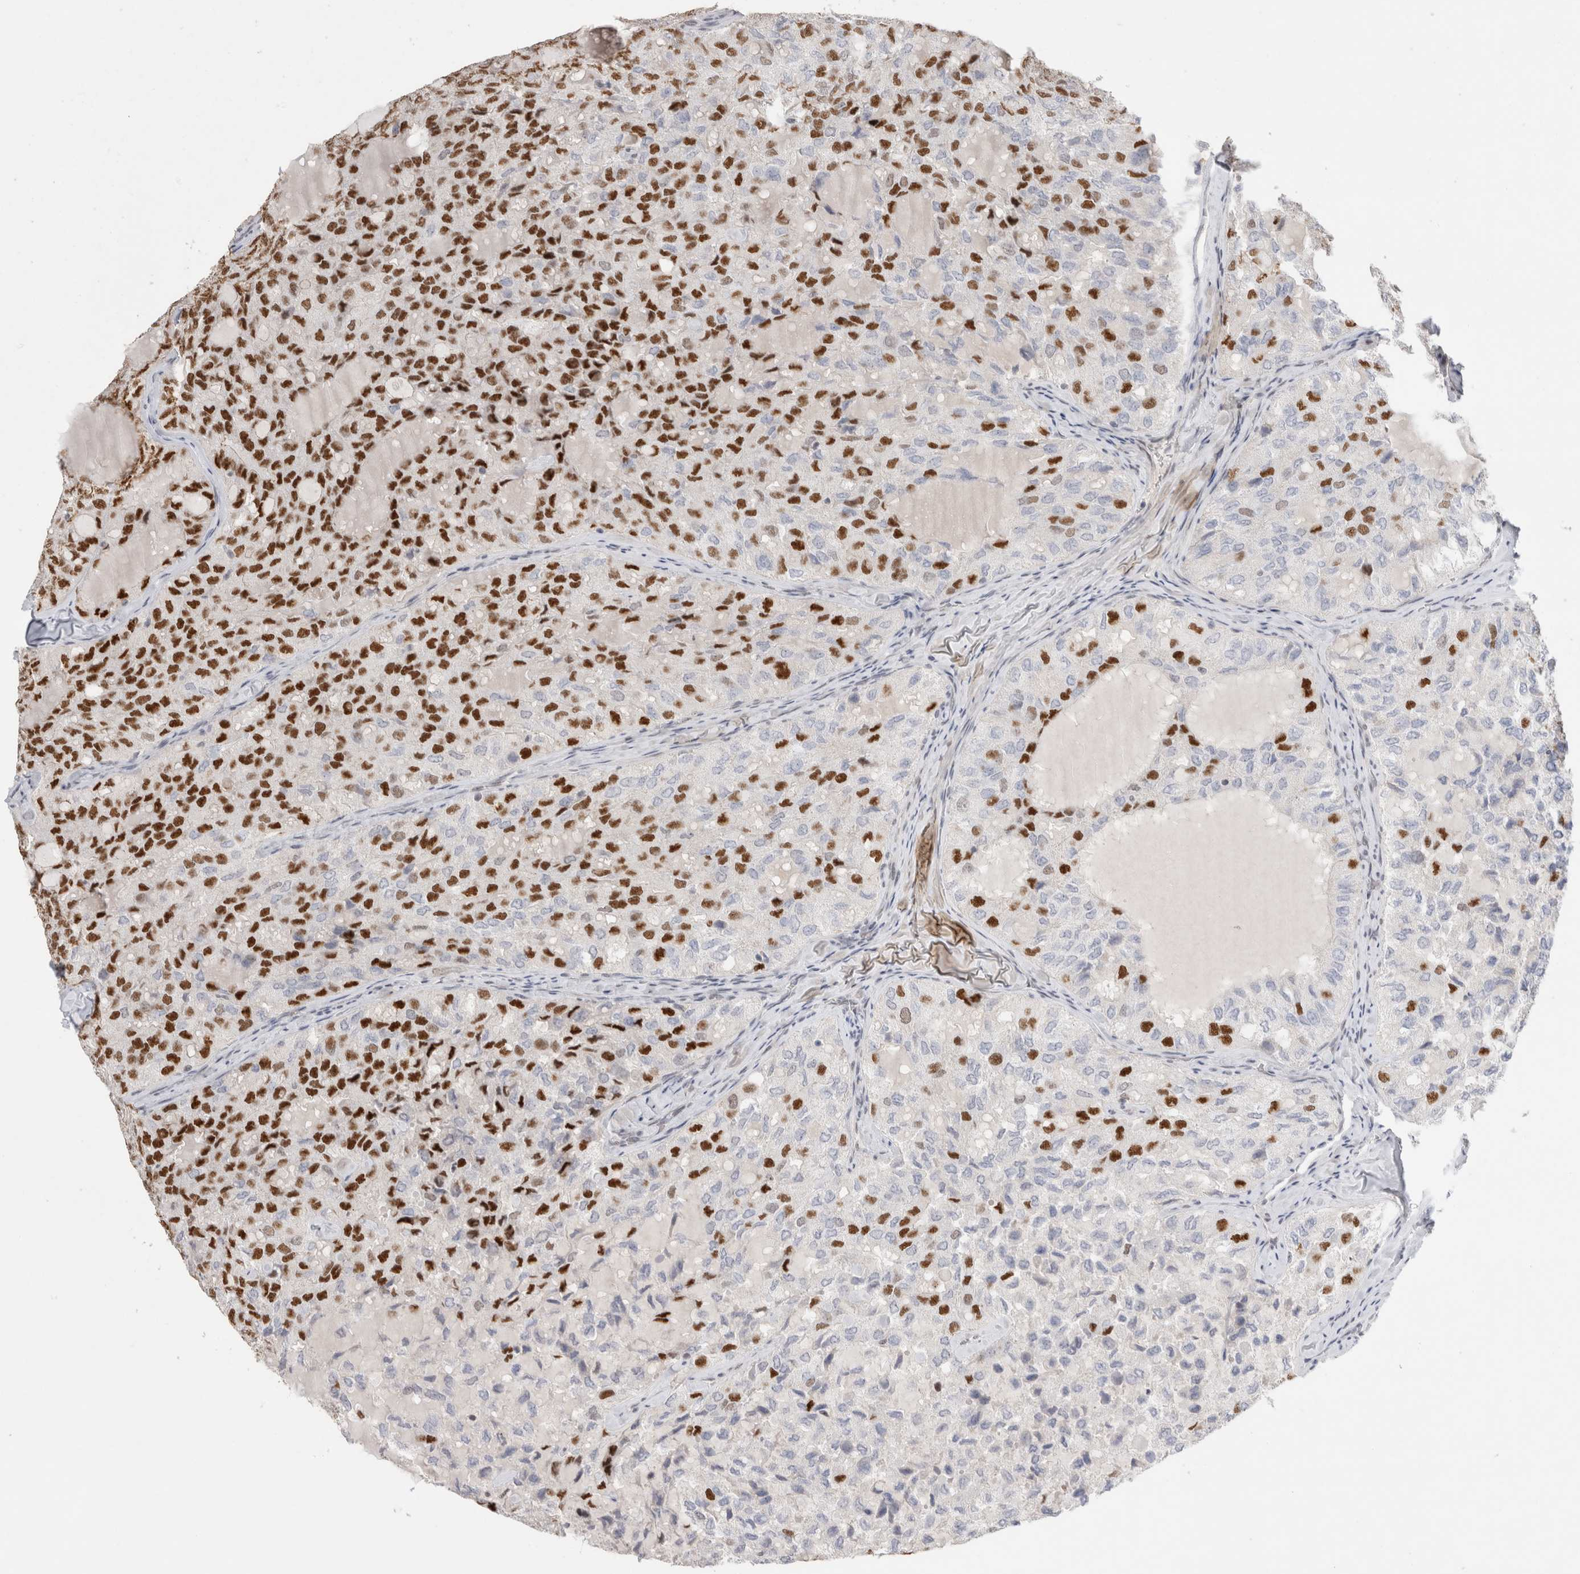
{"staining": {"intensity": "strong", "quantity": ">75%", "location": "nuclear"}, "tissue": "thyroid cancer", "cell_type": "Tumor cells", "image_type": "cancer", "snomed": [{"axis": "morphology", "description": "Follicular adenoma carcinoma, NOS"}, {"axis": "topography", "description": "Thyroid gland"}], "caption": "Immunohistochemistry (IHC) micrograph of neoplastic tissue: thyroid cancer stained using immunohistochemistry (IHC) reveals high levels of strong protein expression localized specifically in the nuclear of tumor cells, appearing as a nuclear brown color.", "gene": "RECQL4", "patient": {"sex": "male", "age": 75}}